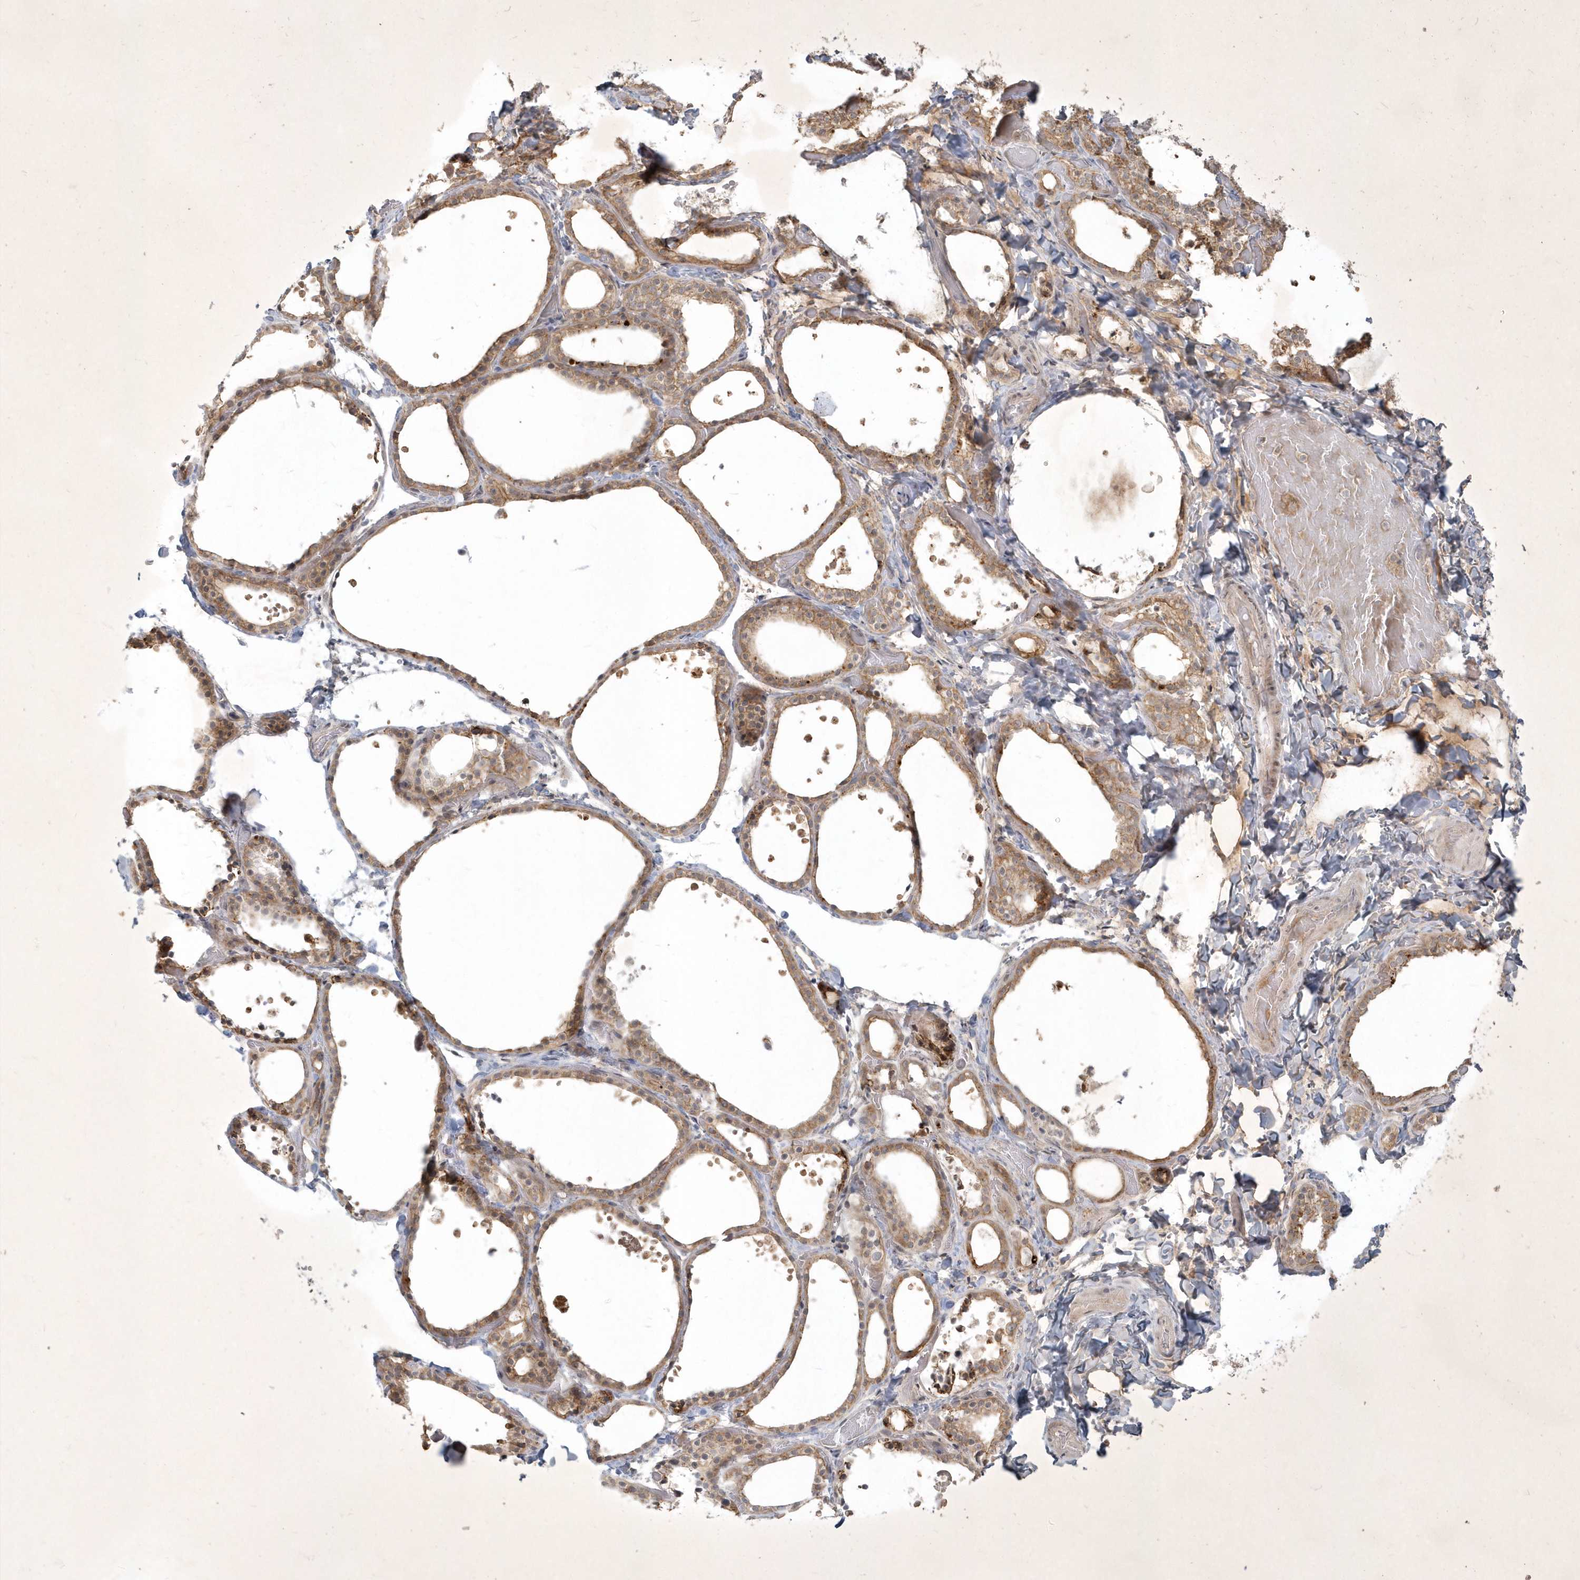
{"staining": {"intensity": "moderate", "quantity": ">75%", "location": "cytoplasmic/membranous"}, "tissue": "thyroid gland", "cell_type": "Glandular cells", "image_type": "normal", "snomed": [{"axis": "morphology", "description": "Normal tissue, NOS"}, {"axis": "topography", "description": "Thyroid gland"}], "caption": "IHC (DAB) staining of normal thyroid gland demonstrates moderate cytoplasmic/membranous protein positivity in about >75% of glandular cells.", "gene": "BOD1L2", "patient": {"sex": "female", "age": 44}}